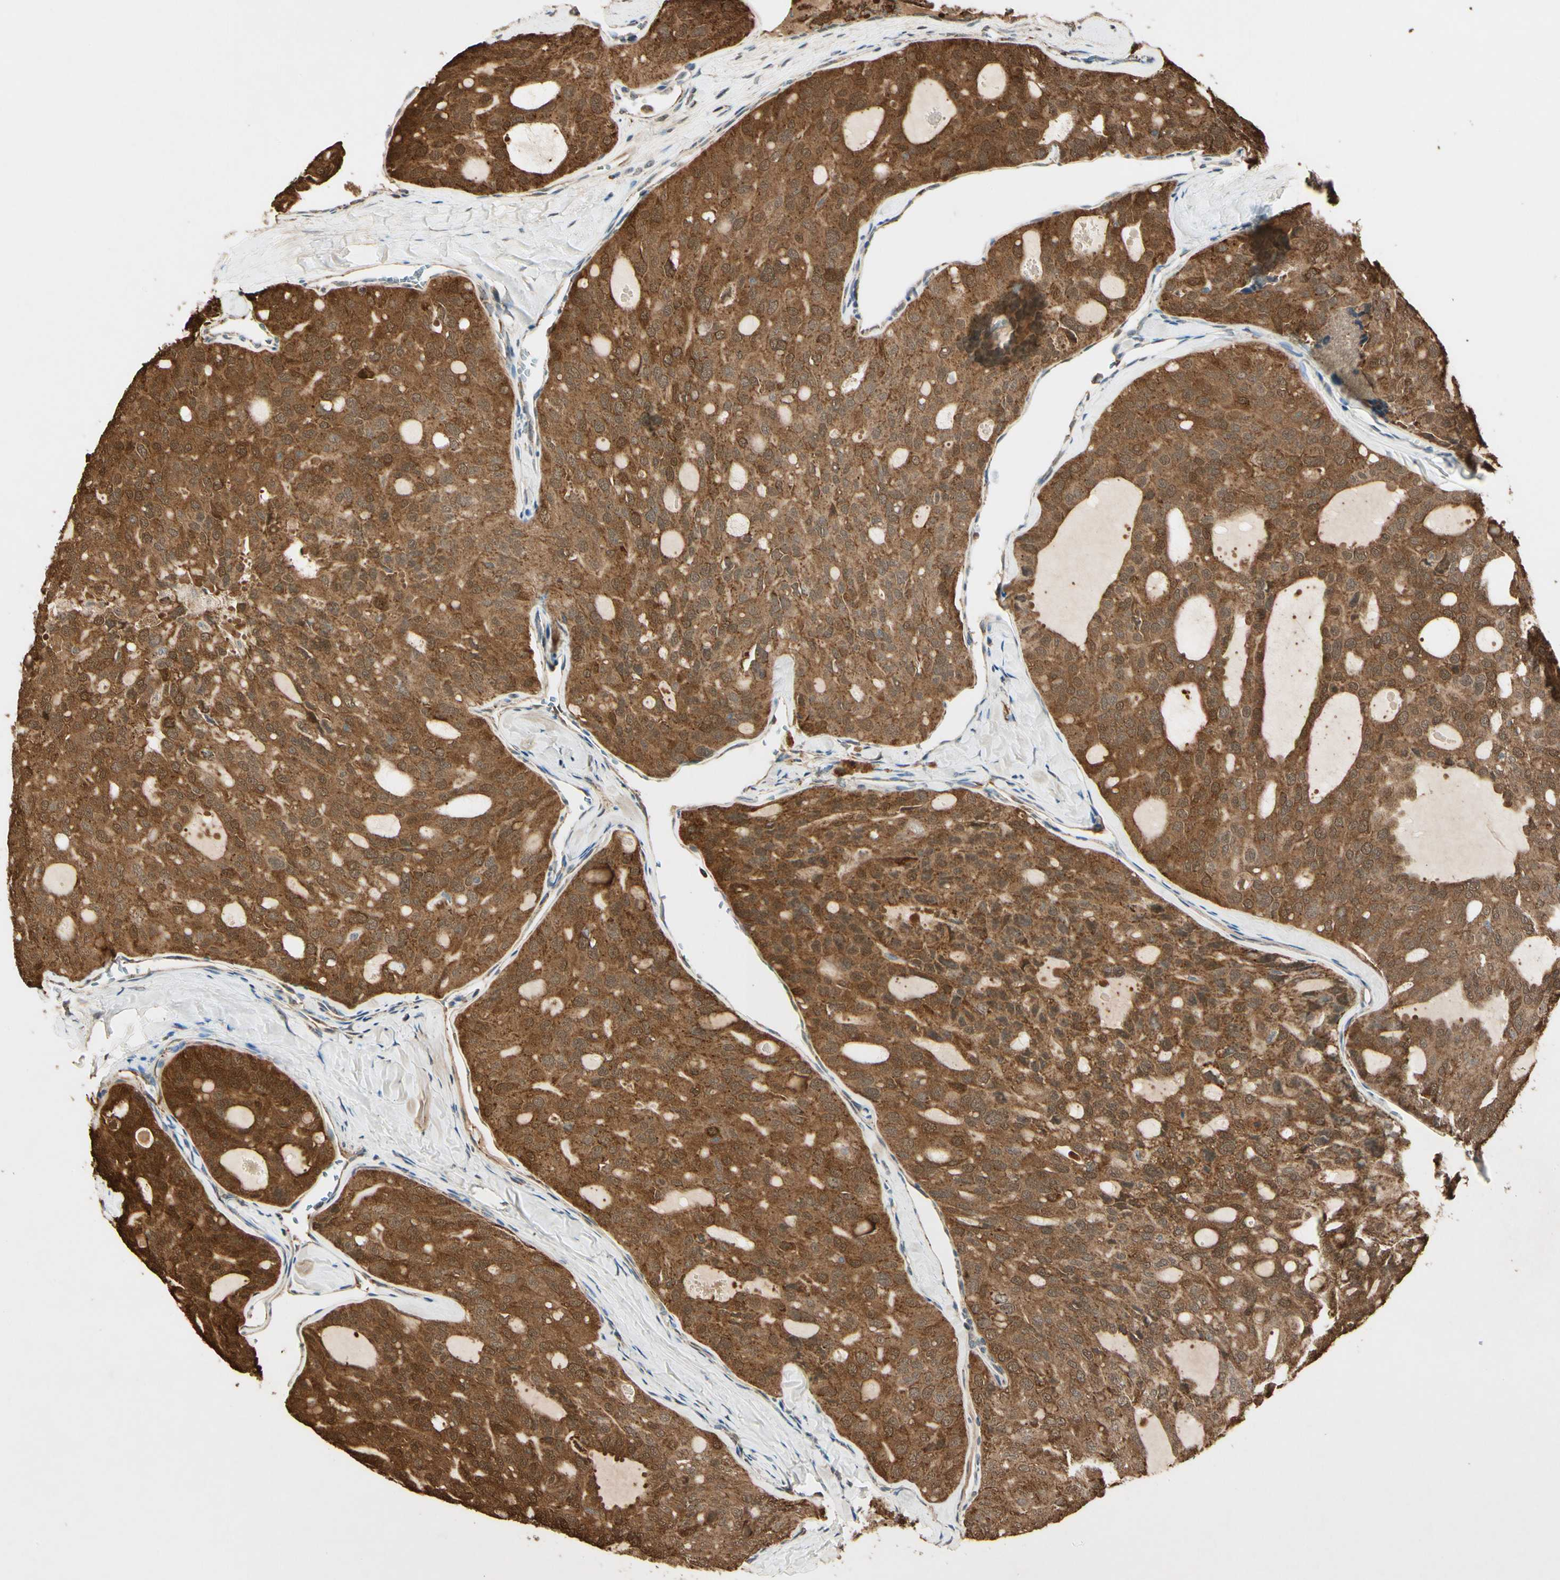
{"staining": {"intensity": "moderate", "quantity": ">75%", "location": "cytoplasmic/membranous,nuclear"}, "tissue": "thyroid cancer", "cell_type": "Tumor cells", "image_type": "cancer", "snomed": [{"axis": "morphology", "description": "Follicular adenoma carcinoma, NOS"}, {"axis": "topography", "description": "Thyroid gland"}], "caption": "A medium amount of moderate cytoplasmic/membranous and nuclear positivity is seen in about >75% of tumor cells in thyroid follicular adenoma carcinoma tissue. Nuclei are stained in blue.", "gene": "PRDX5", "patient": {"sex": "male", "age": 75}}